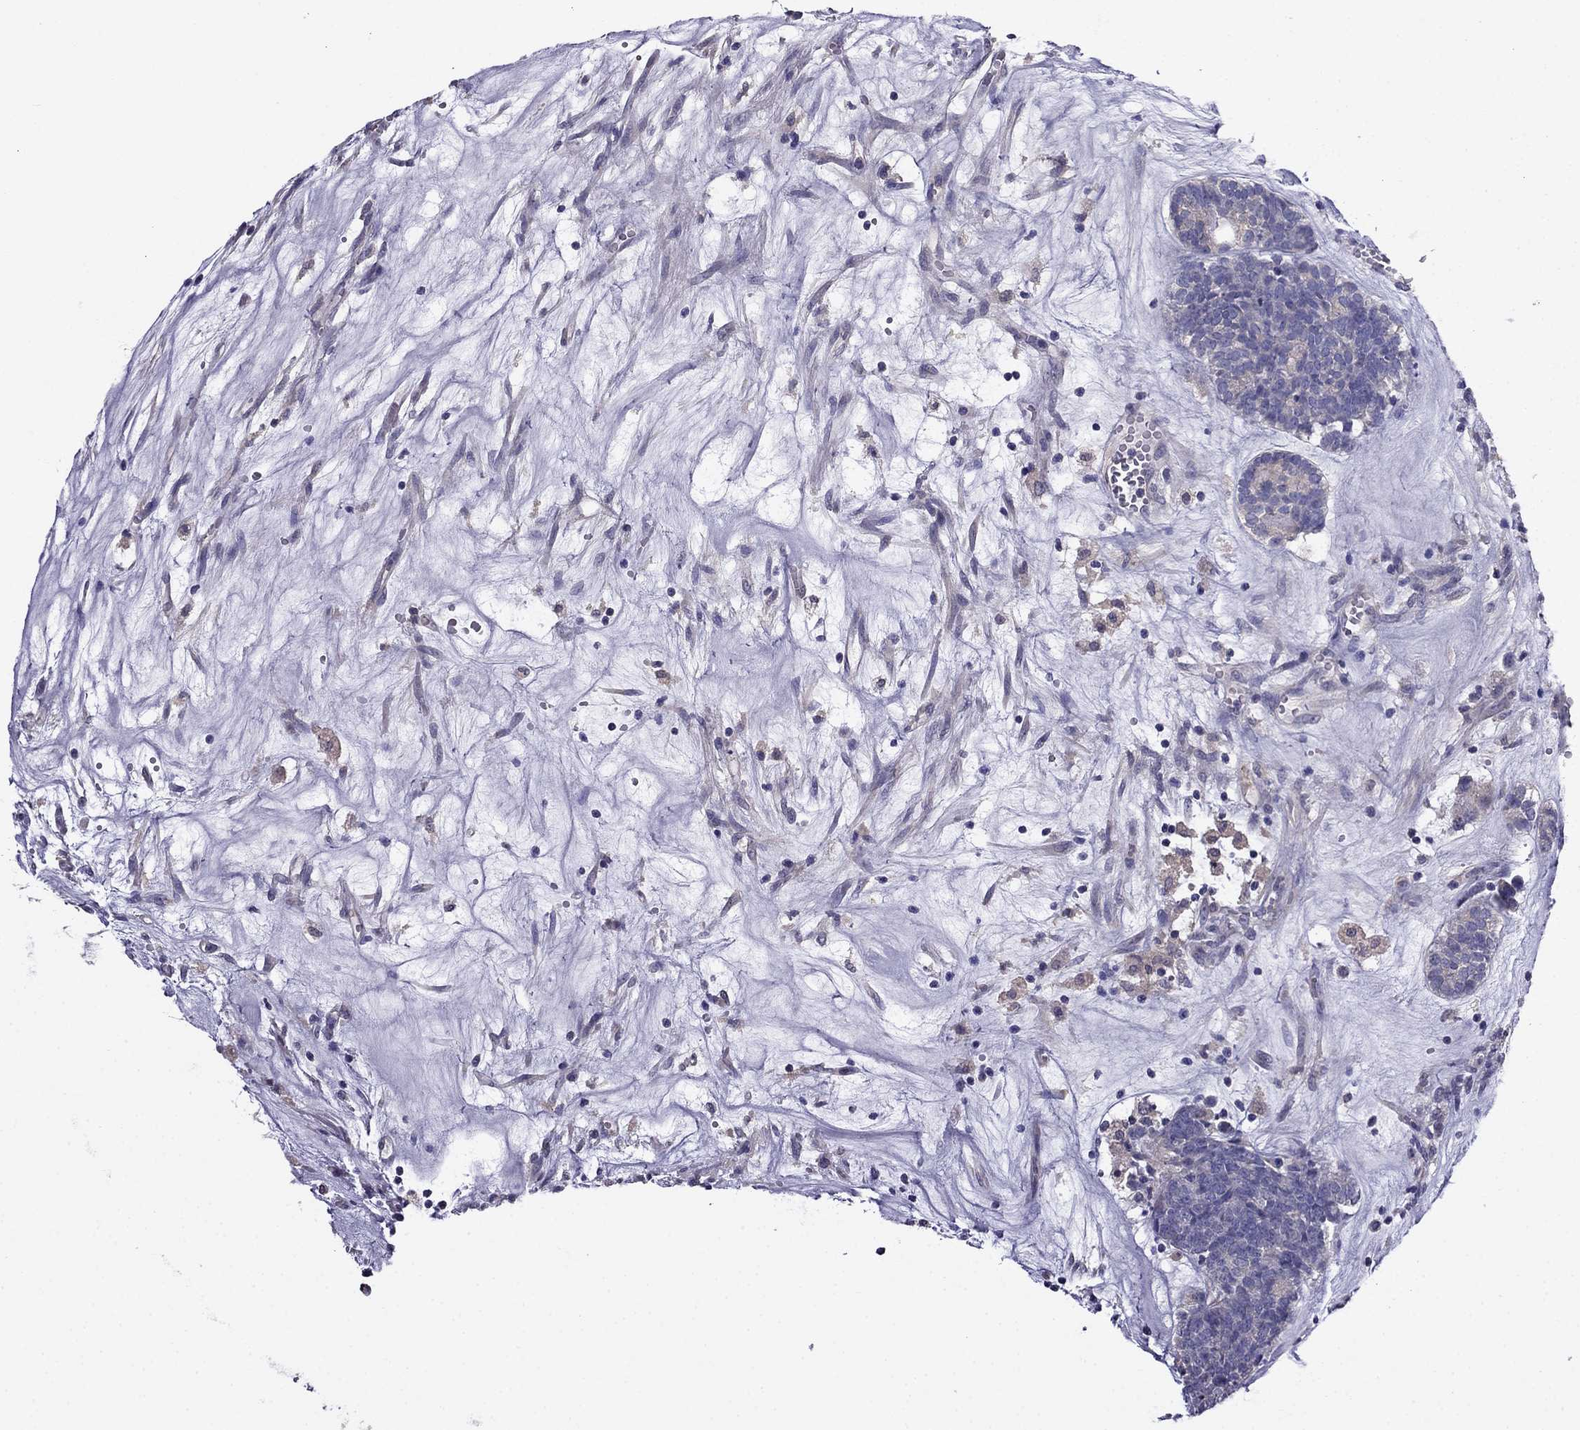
{"staining": {"intensity": "negative", "quantity": "none", "location": "none"}, "tissue": "head and neck cancer", "cell_type": "Tumor cells", "image_type": "cancer", "snomed": [{"axis": "morphology", "description": "Adenocarcinoma, NOS"}, {"axis": "topography", "description": "Head-Neck"}], "caption": "Immunohistochemistry (IHC) of human adenocarcinoma (head and neck) shows no staining in tumor cells.", "gene": "SCNN1D", "patient": {"sex": "female", "age": 81}}